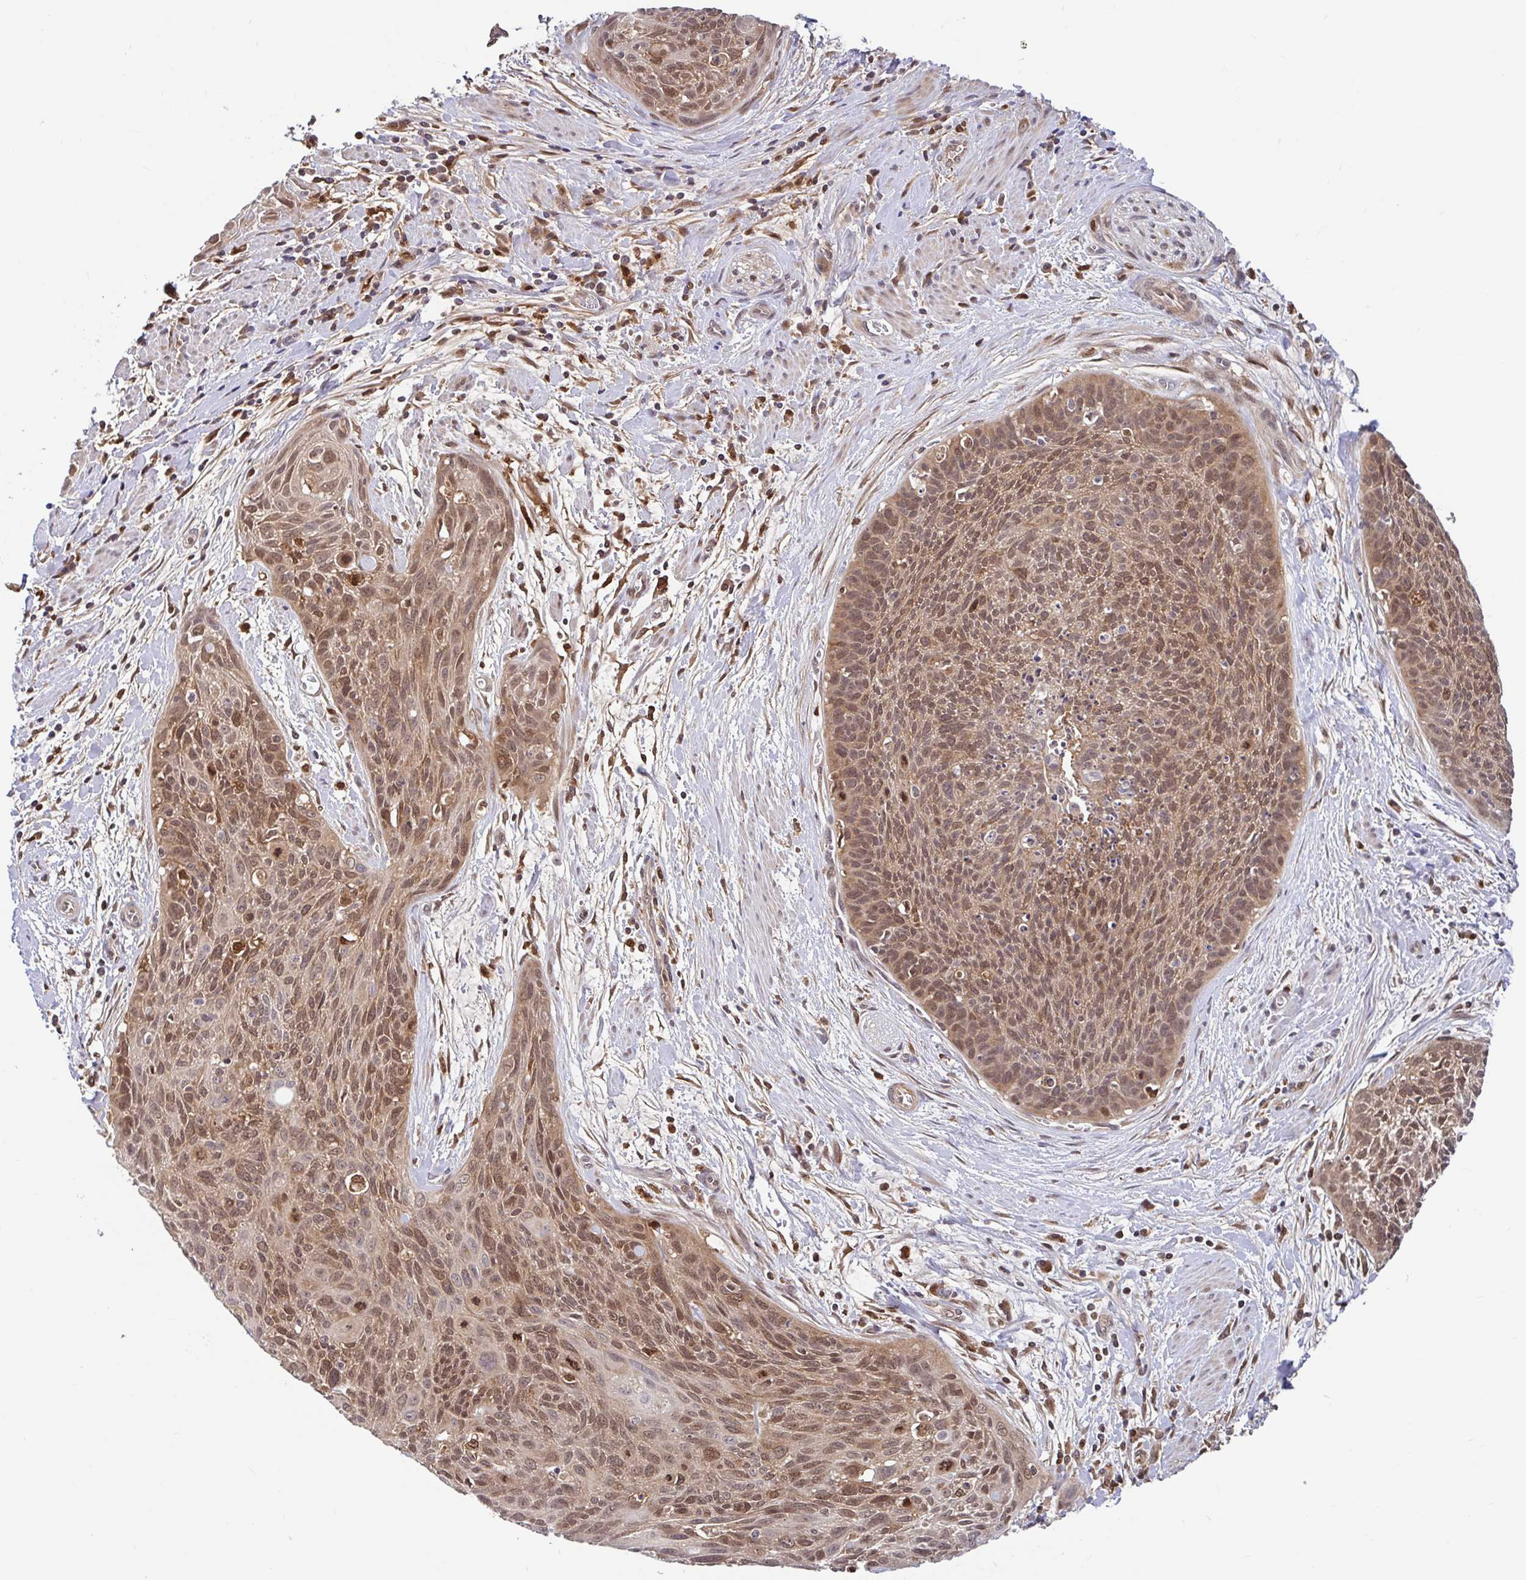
{"staining": {"intensity": "moderate", "quantity": ">75%", "location": "nuclear"}, "tissue": "cervical cancer", "cell_type": "Tumor cells", "image_type": "cancer", "snomed": [{"axis": "morphology", "description": "Squamous cell carcinoma, NOS"}, {"axis": "topography", "description": "Cervix"}], "caption": "Protein expression analysis of cervical cancer (squamous cell carcinoma) exhibits moderate nuclear staining in about >75% of tumor cells. The protein is stained brown, and the nuclei are stained in blue (DAB (3,3'-diaminobenzidine) IHC with brightfield microscopy, high magnification).", "gene": "BLVRA", "patient": {"sex": "female", "age": 55}}